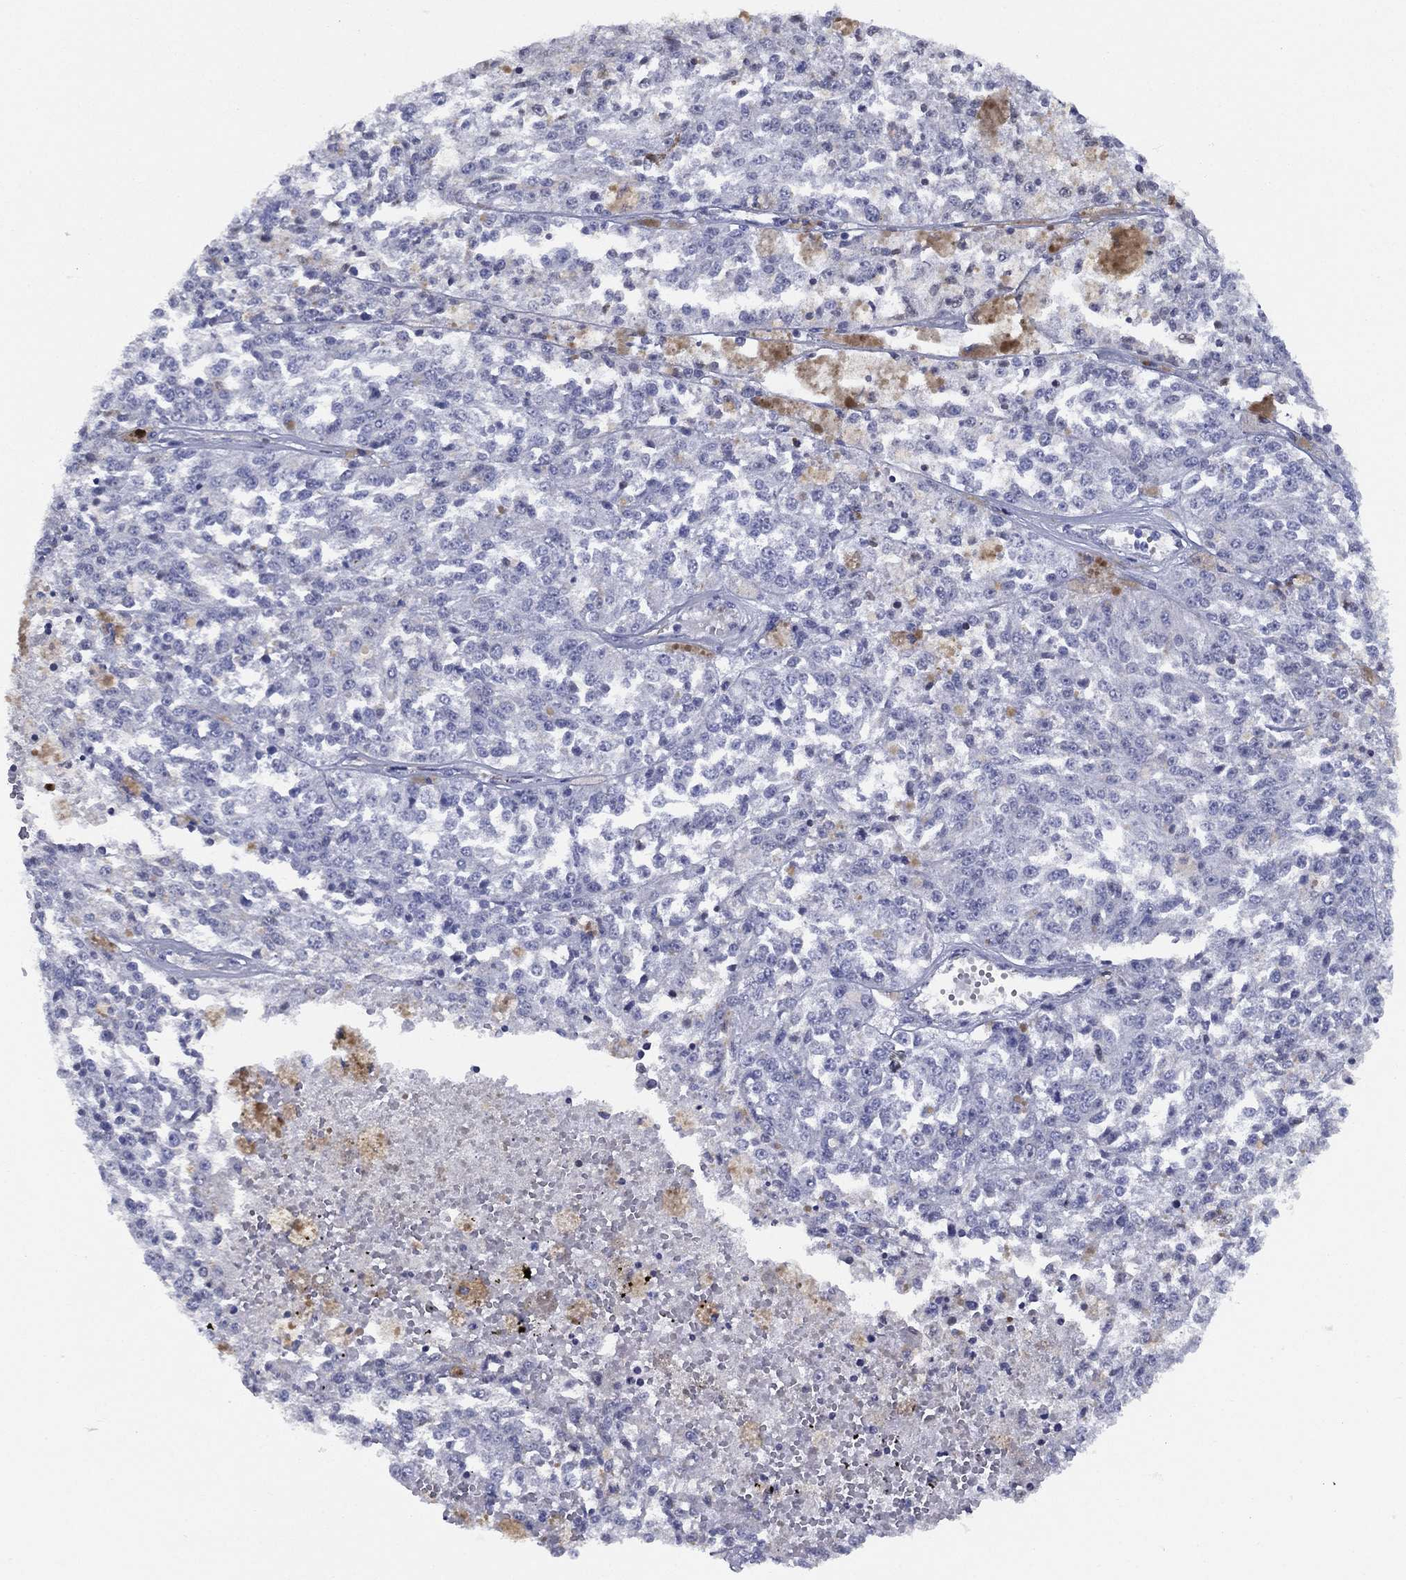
{"staining": {"intensity": "negative", "quantity": "none", "location": "none"}, "tissue": "melanoma", "cell_type": "Tumor cells", "image_type": "cancer", "snomed": [{"axis": "morphology", "description": "Malignant melanoma, Metastatic site"}, {"axis": "topography", "description": "Lymph node"}], "caption": "Melanoma was stained to show a protein in brown. There is no significant expression in tumor cells.", "gene": "MAS1", "patient": {"sex": "female", "age": 64}}